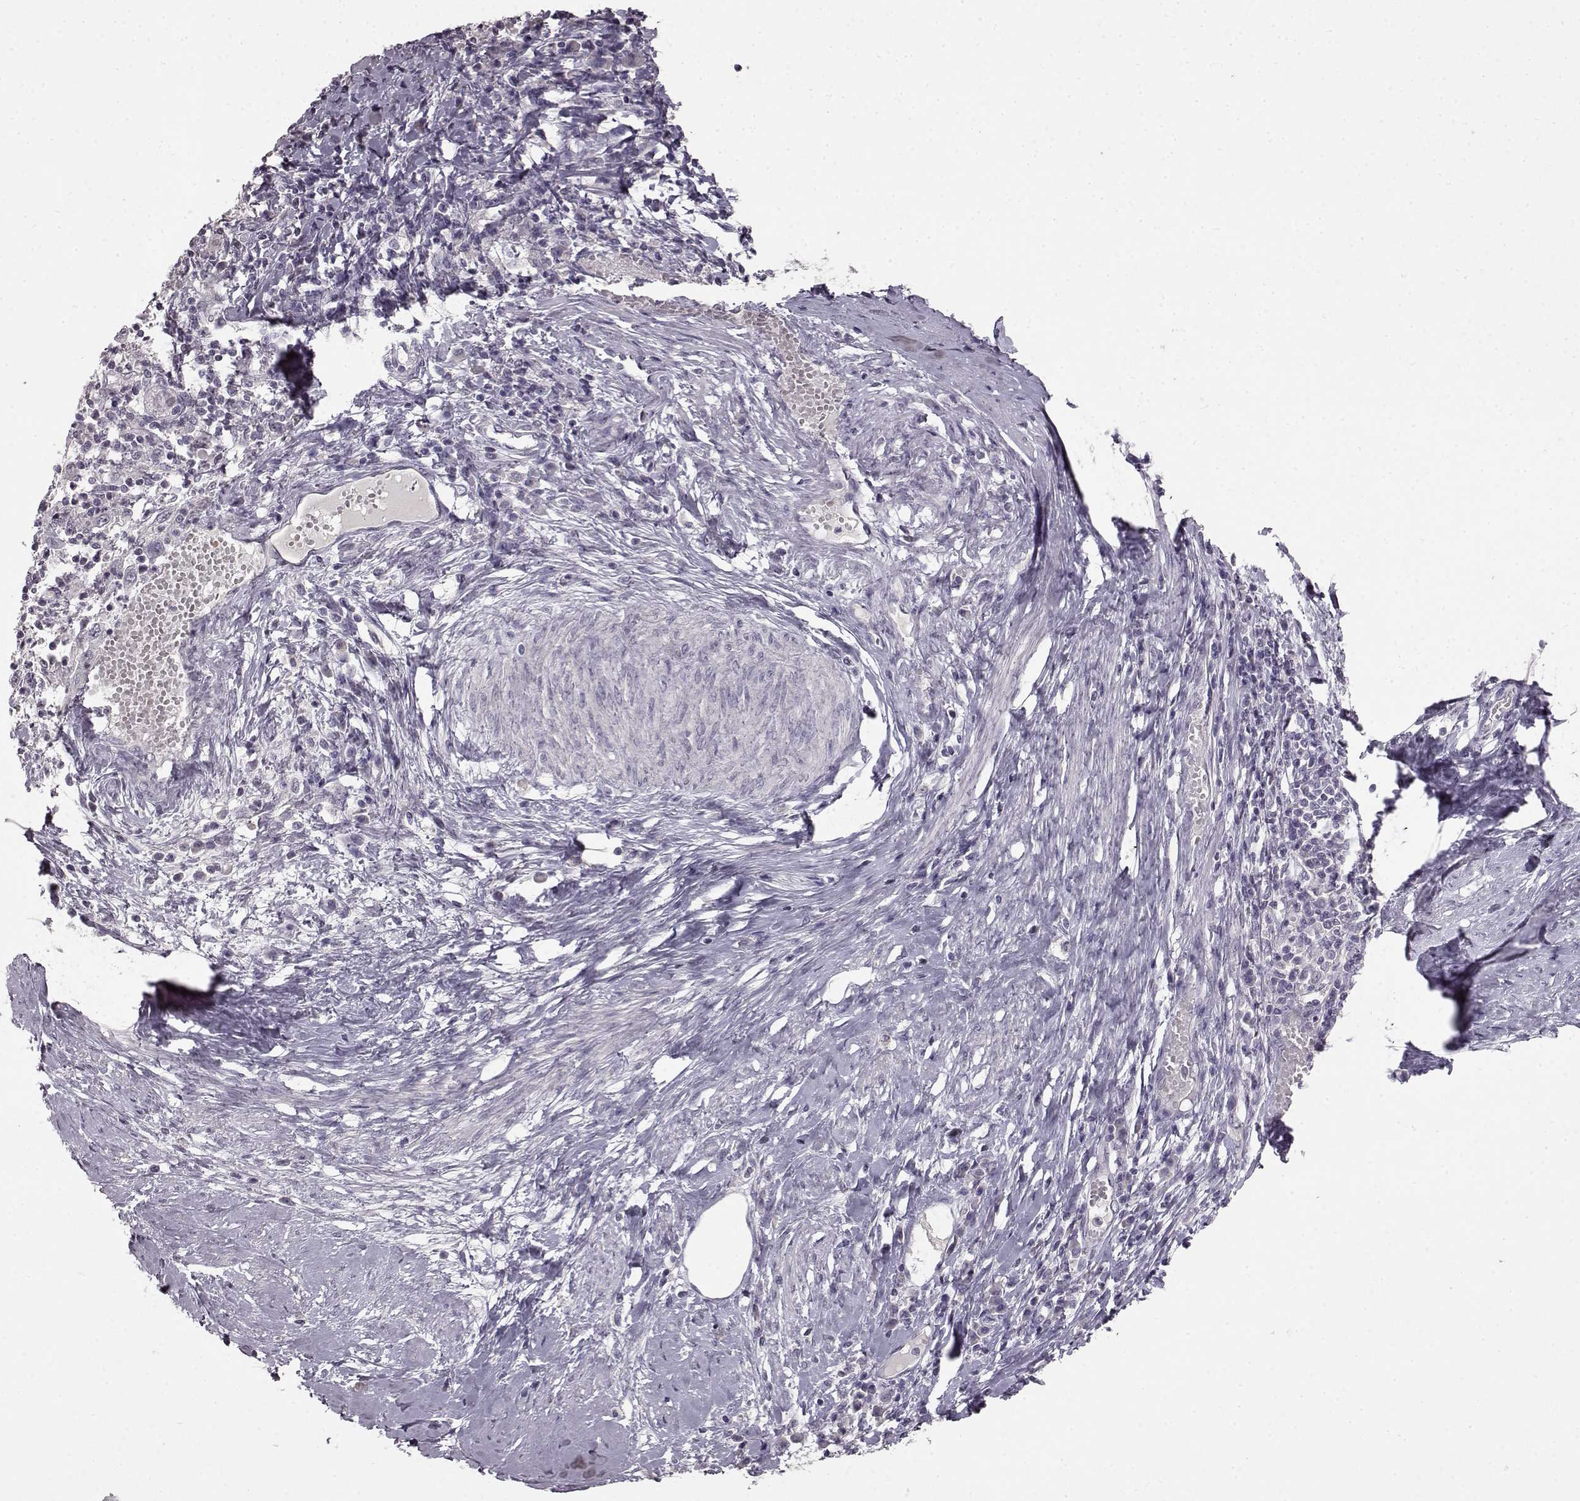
{"staining": {"intensity": "negative", "quantity": "none", "location": "none"}, "tissue": "cervical cancer", "cell_type": "Tumor cells", "image_type": "cancer", "snomed": [{"axis": "morphology", "description": "Squamous cell carcinoma, NOS"}, {"axis": "topography", "description": "Cervix"}], "caption": "Photomicrograph shows no protein positivity in tumor cells of cervical cancer tissue.", "gene": "LHB", "patient": {"sex": "female", "age": 46}}